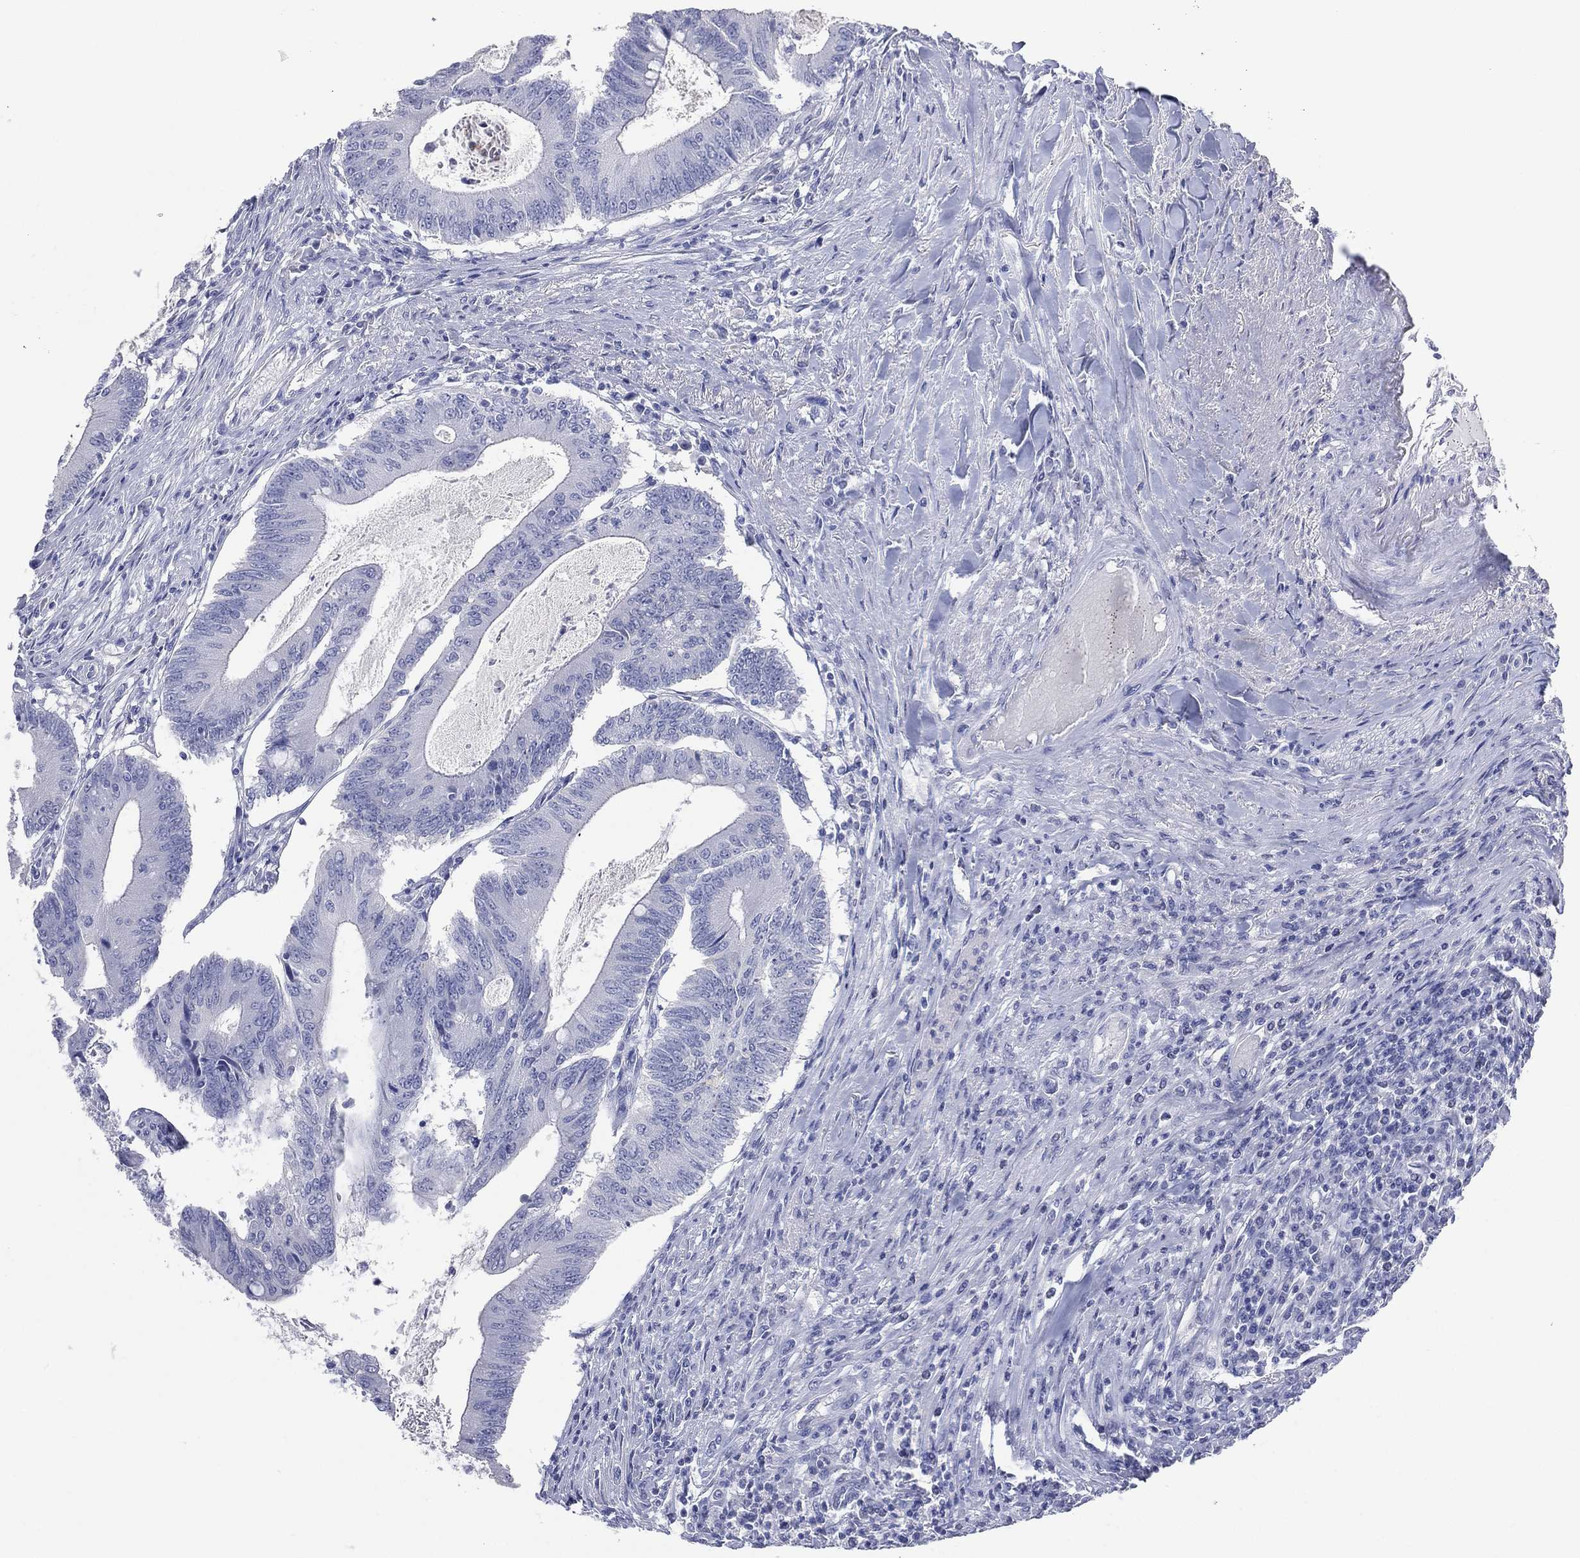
{"staining": {"intensity": "negative", "quantity": "none", "location": "none"}, "tissue": "colorectal cancer", "cell_type": "Tumor cells", "image_type": "cancer", "snomed": [{"axis": "morphology", "description": "Adenocarcinoma, NOS"}, {"axis": "topography", "description": "Colon"}], "caption": "Immunohistochemical staining of human colorectal adenocarcinoma demonstrates no significant staining in tumor cells. (Brightfield microscopy of DAB (3,3'-diaminobenzidine) immunohistochemistry at high magnification).", "gene": "FMO1", "patient": {"sex": "female", "age": 70}}